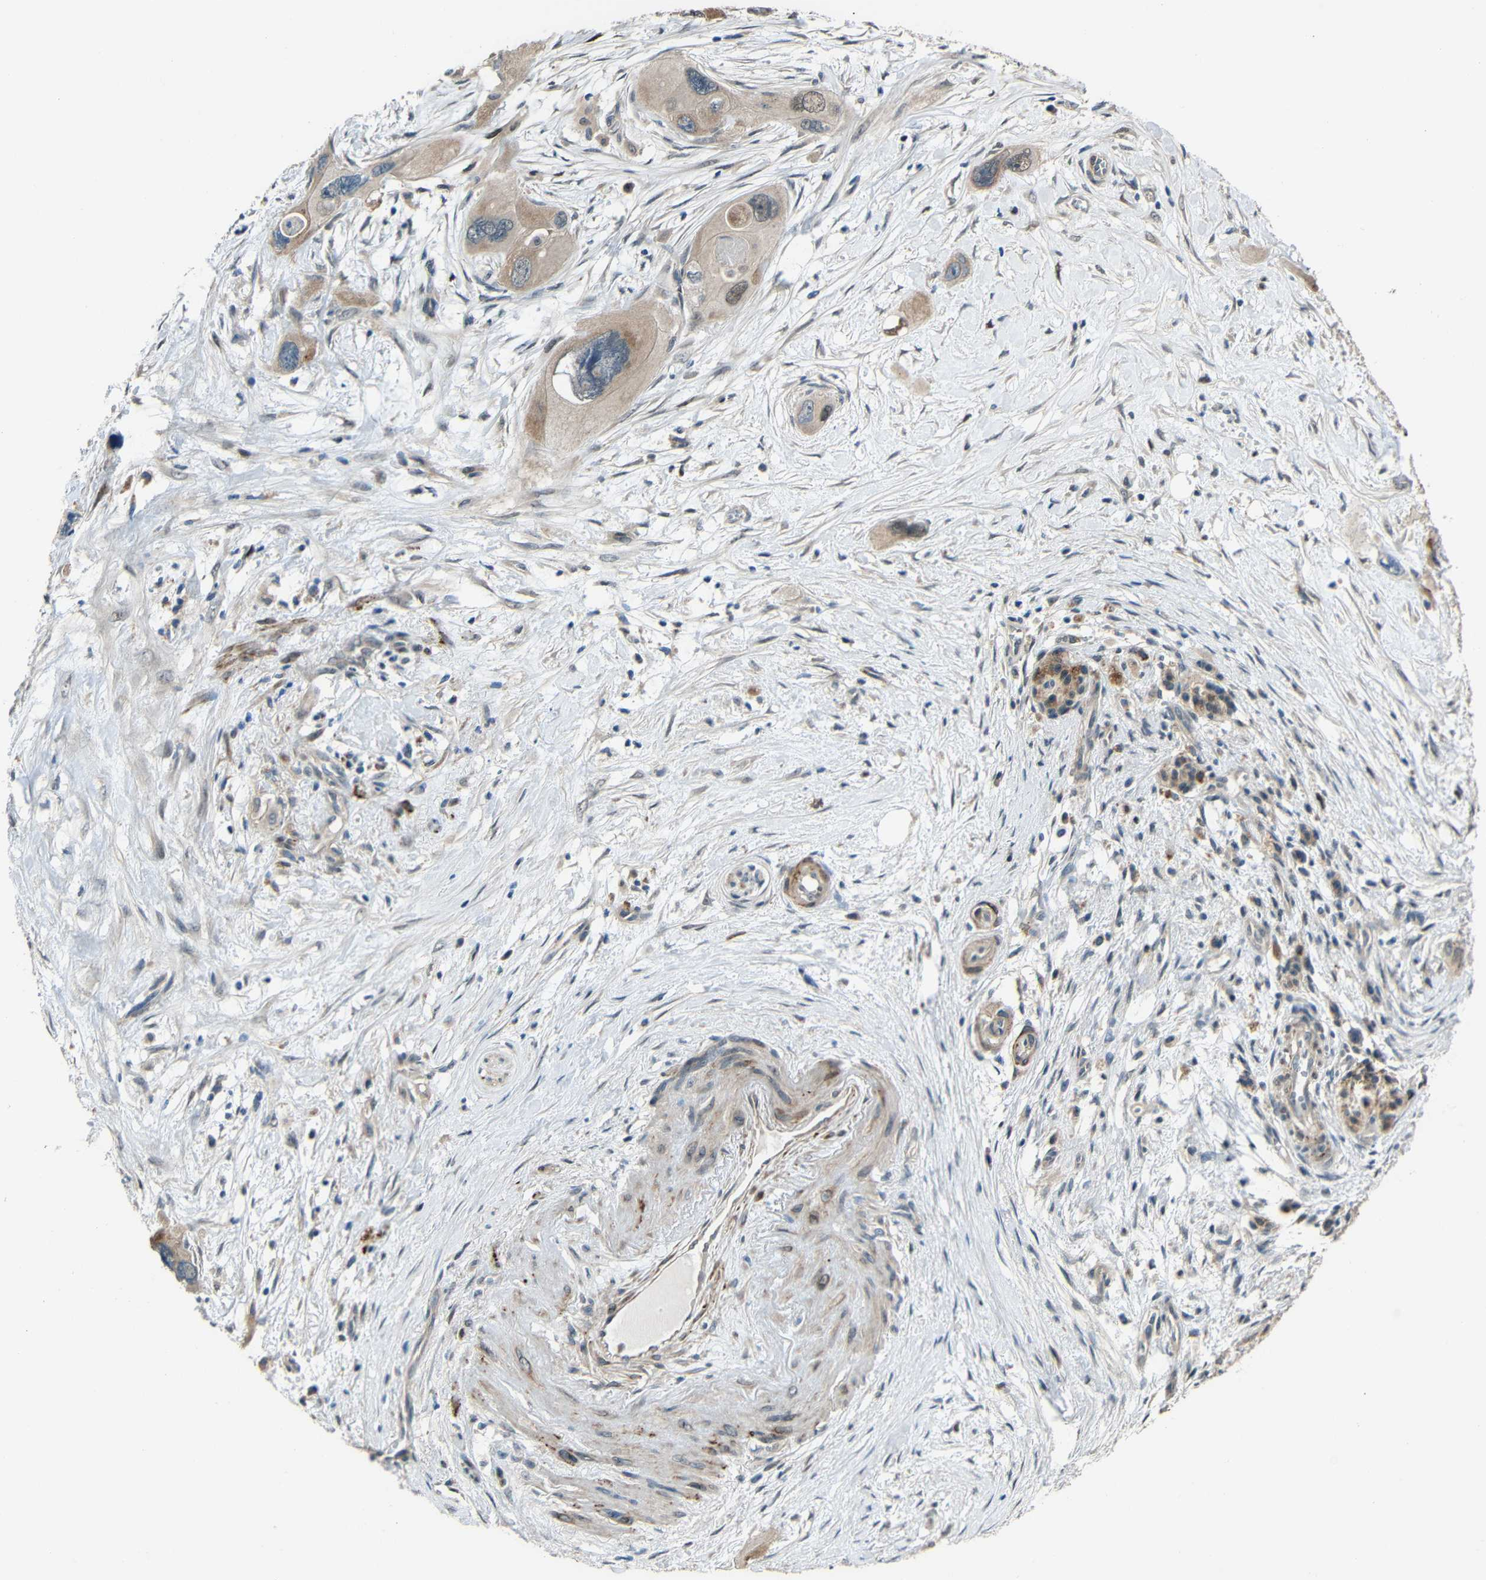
{"staining": {"intensity": "weak", "quantity": ">75%", "location": "cytoplasmic/membranous"}, "tissue": "pancreatic cancer", "cell_type": "Tumor cells", "image_type": "cancer", "snomed": [{"axis": "morphology", "description": "Adenocarcinoma, NOS"}, {"axis": "topography", "description": "Pancreas"}], "caption": "This histopathology image shows pancreatic cancer (adenocarcinoma) stained with immunohistochemistry to label a protein in brown. The cytoplasmic/membranous of tumor cells show weak positivity for the protein. Nuclei are counter-stained blue.", "gene": "STBD1", "patient": {"sex": "male", "age": 73}}